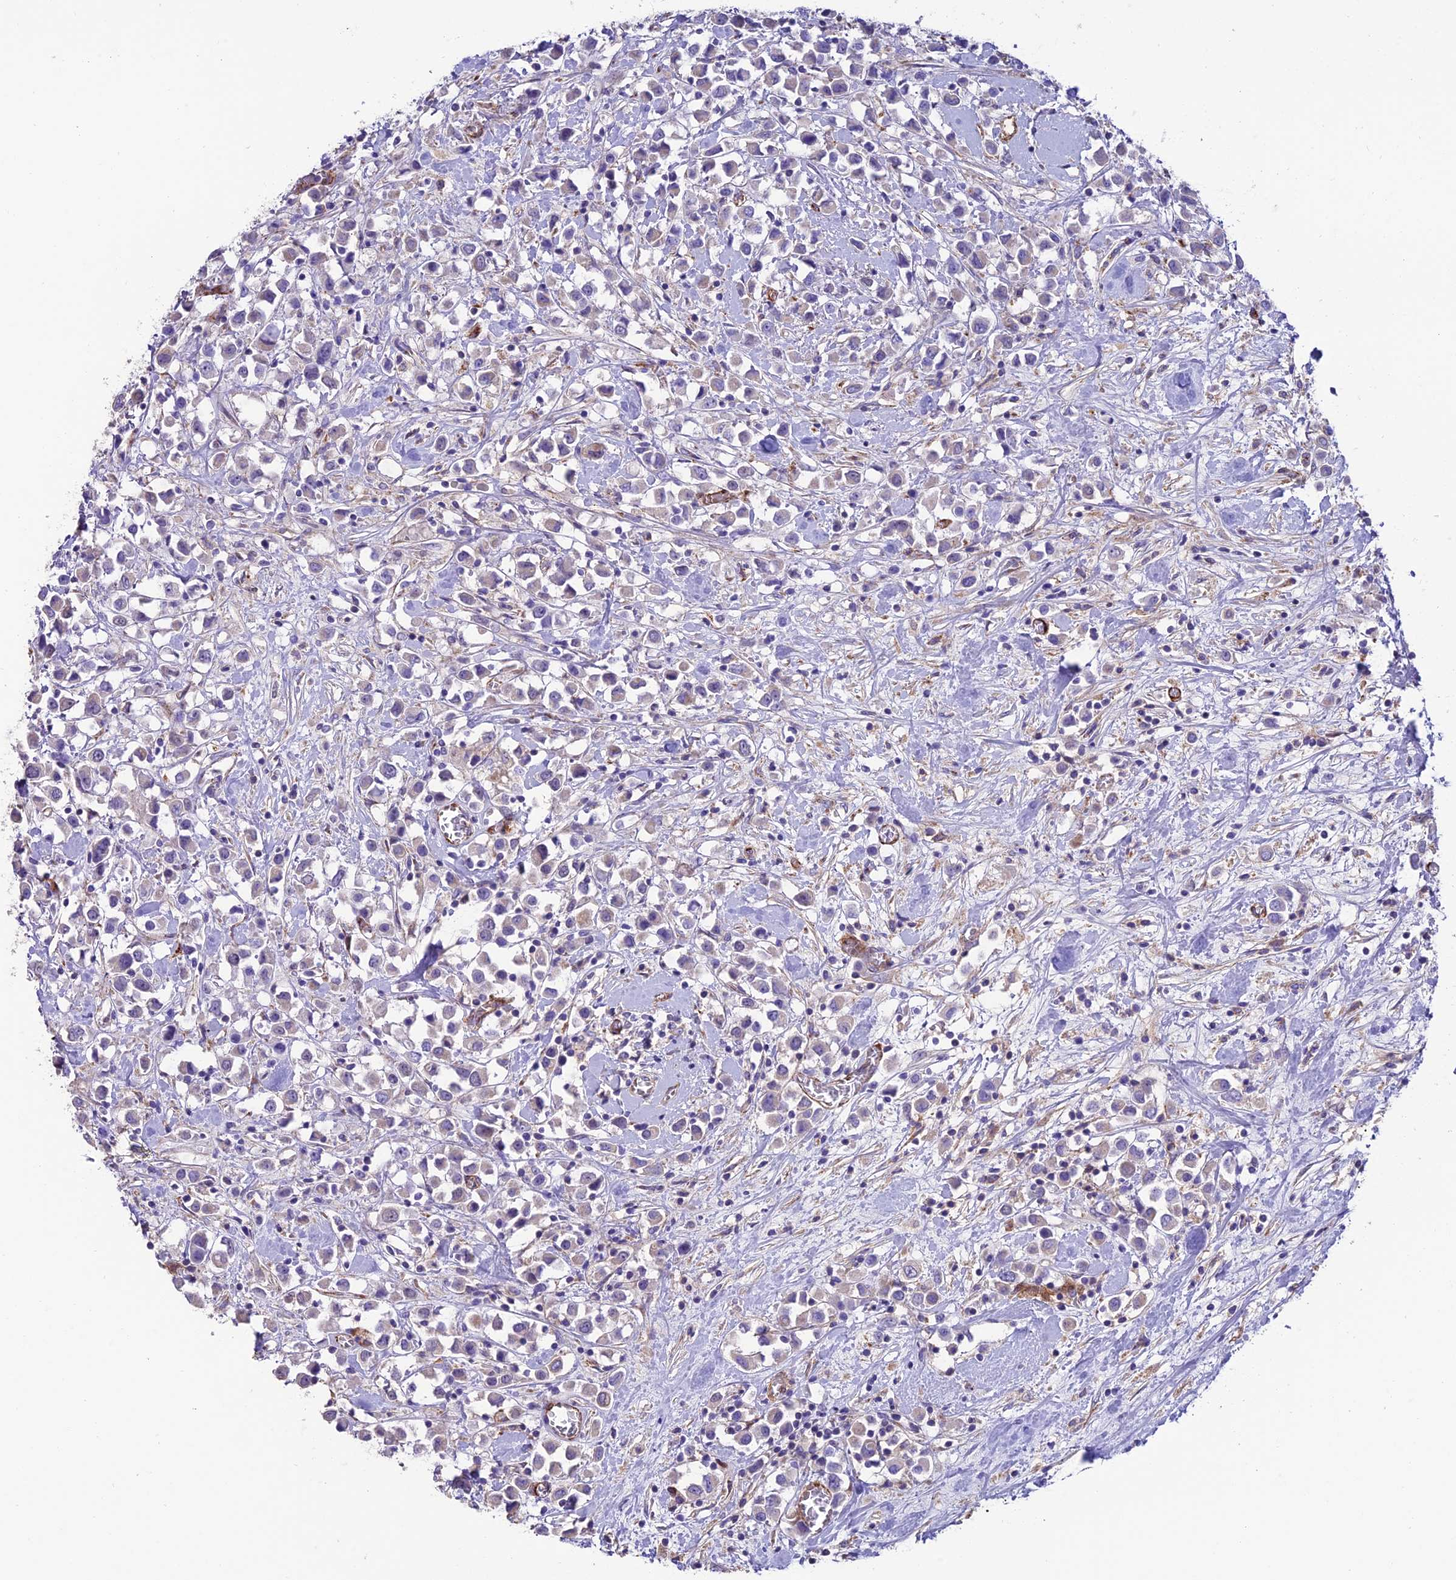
{"staining": {"intensity": "negative", "quantity": "none", "location": "none"}, "tissue": "breast cancer", "cell_type": "Tumor cells", "image_type": "cancer", "snomed": [{"axis": "morphology", "description": "Duct carcinoma"}, {"axis": "topography", "description": "Breast"}], "caption": "An IHC histopathology image of invasive ductal carcinoma (breast) is shown. There is no staining in tumor cells of invasive ductal carcinoma (breast).", "gene": "REX1BD", "patient": {"sex": "female", "age": 61}}